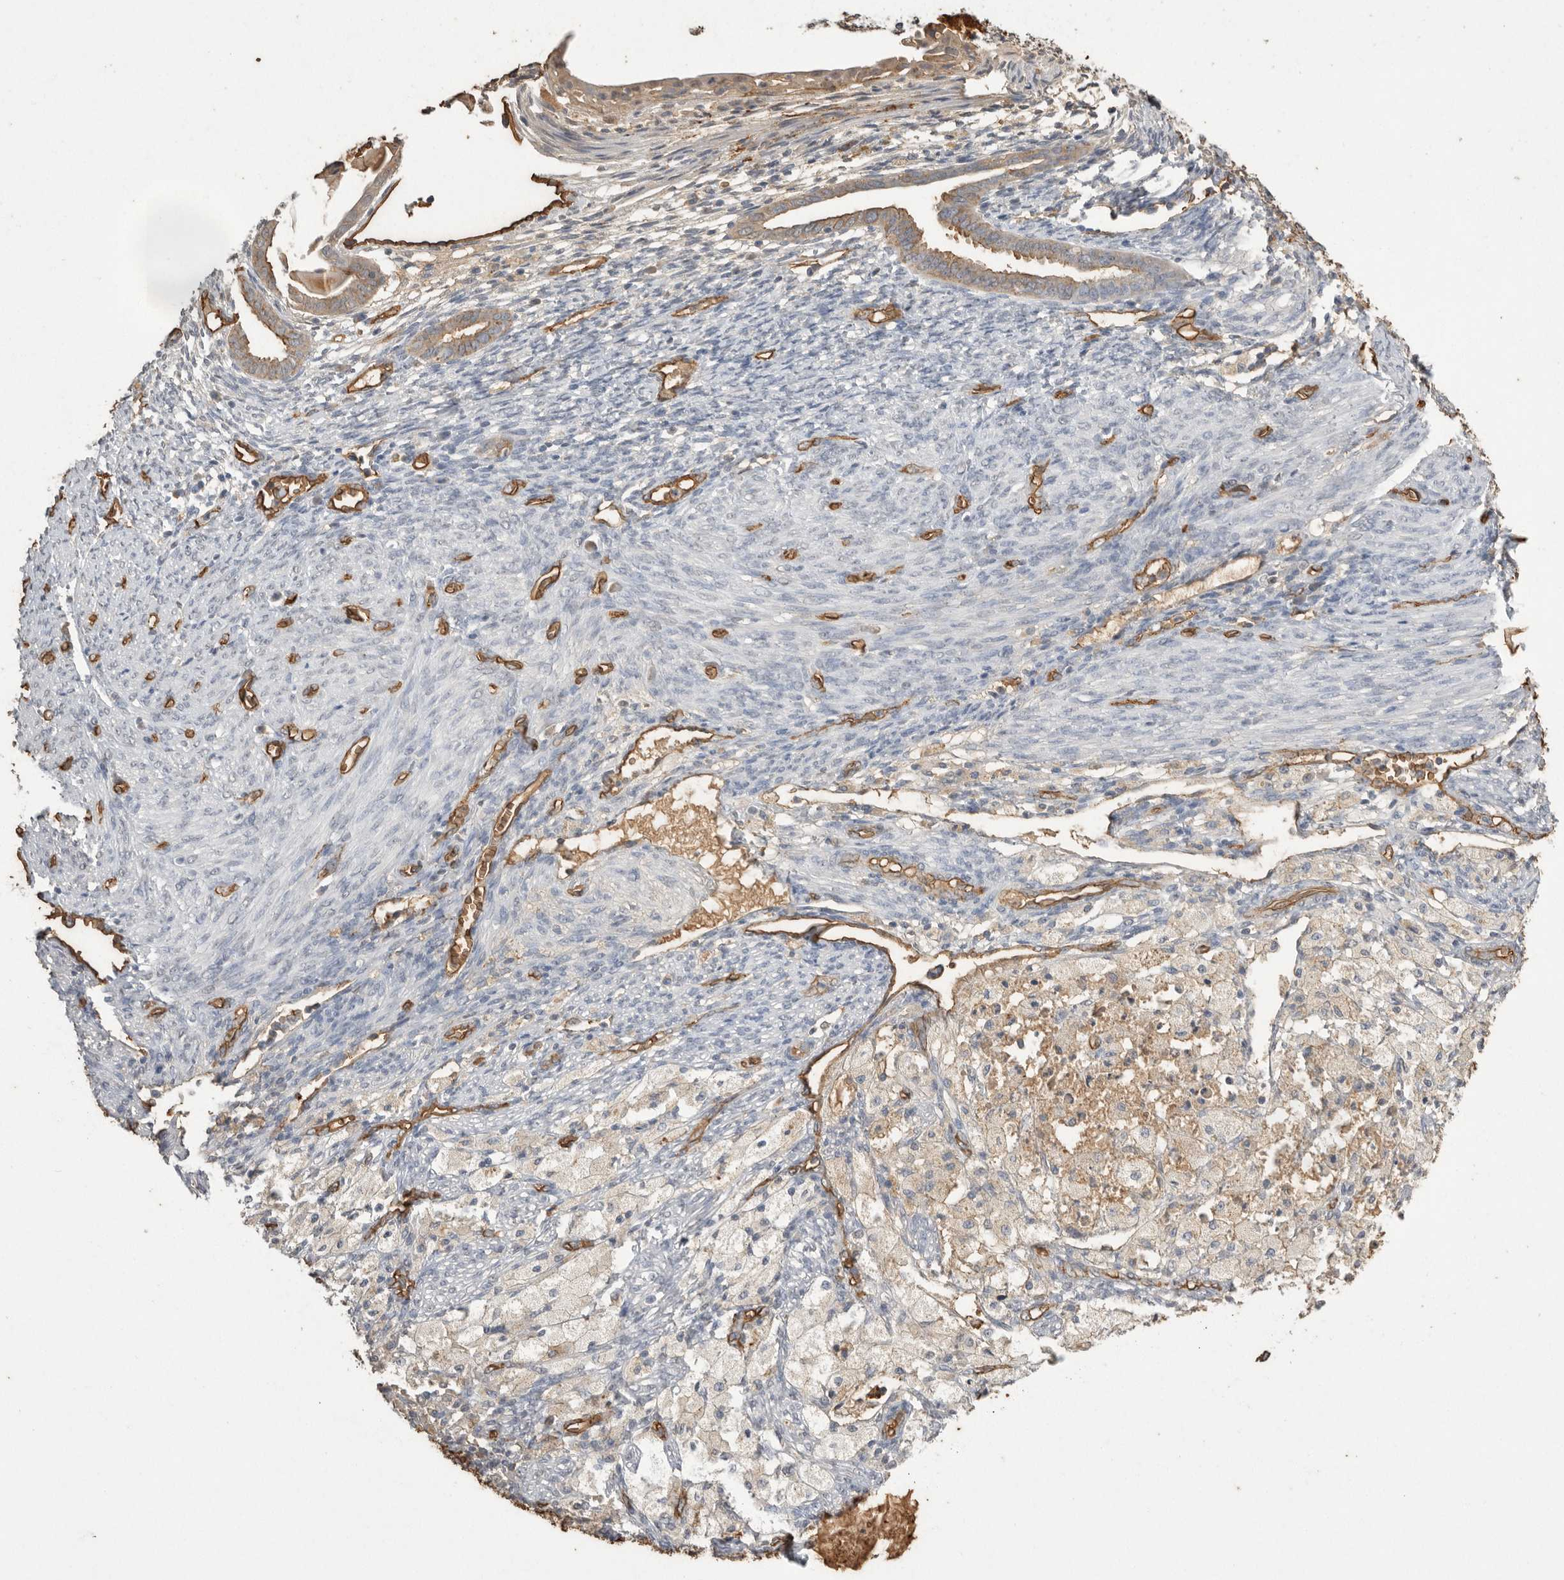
{"staining": {"intensity": "weak", "quantity": ">75%", "location": "cytoplasmic/membranous"}, "tissue": "cervical cancer", "cell_type": "Tumor cells", "image_type": "cancer", "snomed": [{"axis": "morphology", "description": "Normal tissue, NOS"}, {"axis": "morphology", "description": "Adenocarcinoma, NOS"}, {"axis": "topography", "description": "Cervix"}, {"axis": "topography", "description": "Endometrium"}], "caption": "Cervical cancer stained with a brown dye shows weak cytoplasmic/membranous positive positivity in about >75% of tumor cells.", "gene": "IL27", "patient": {"sex": "female", "age": 86}}